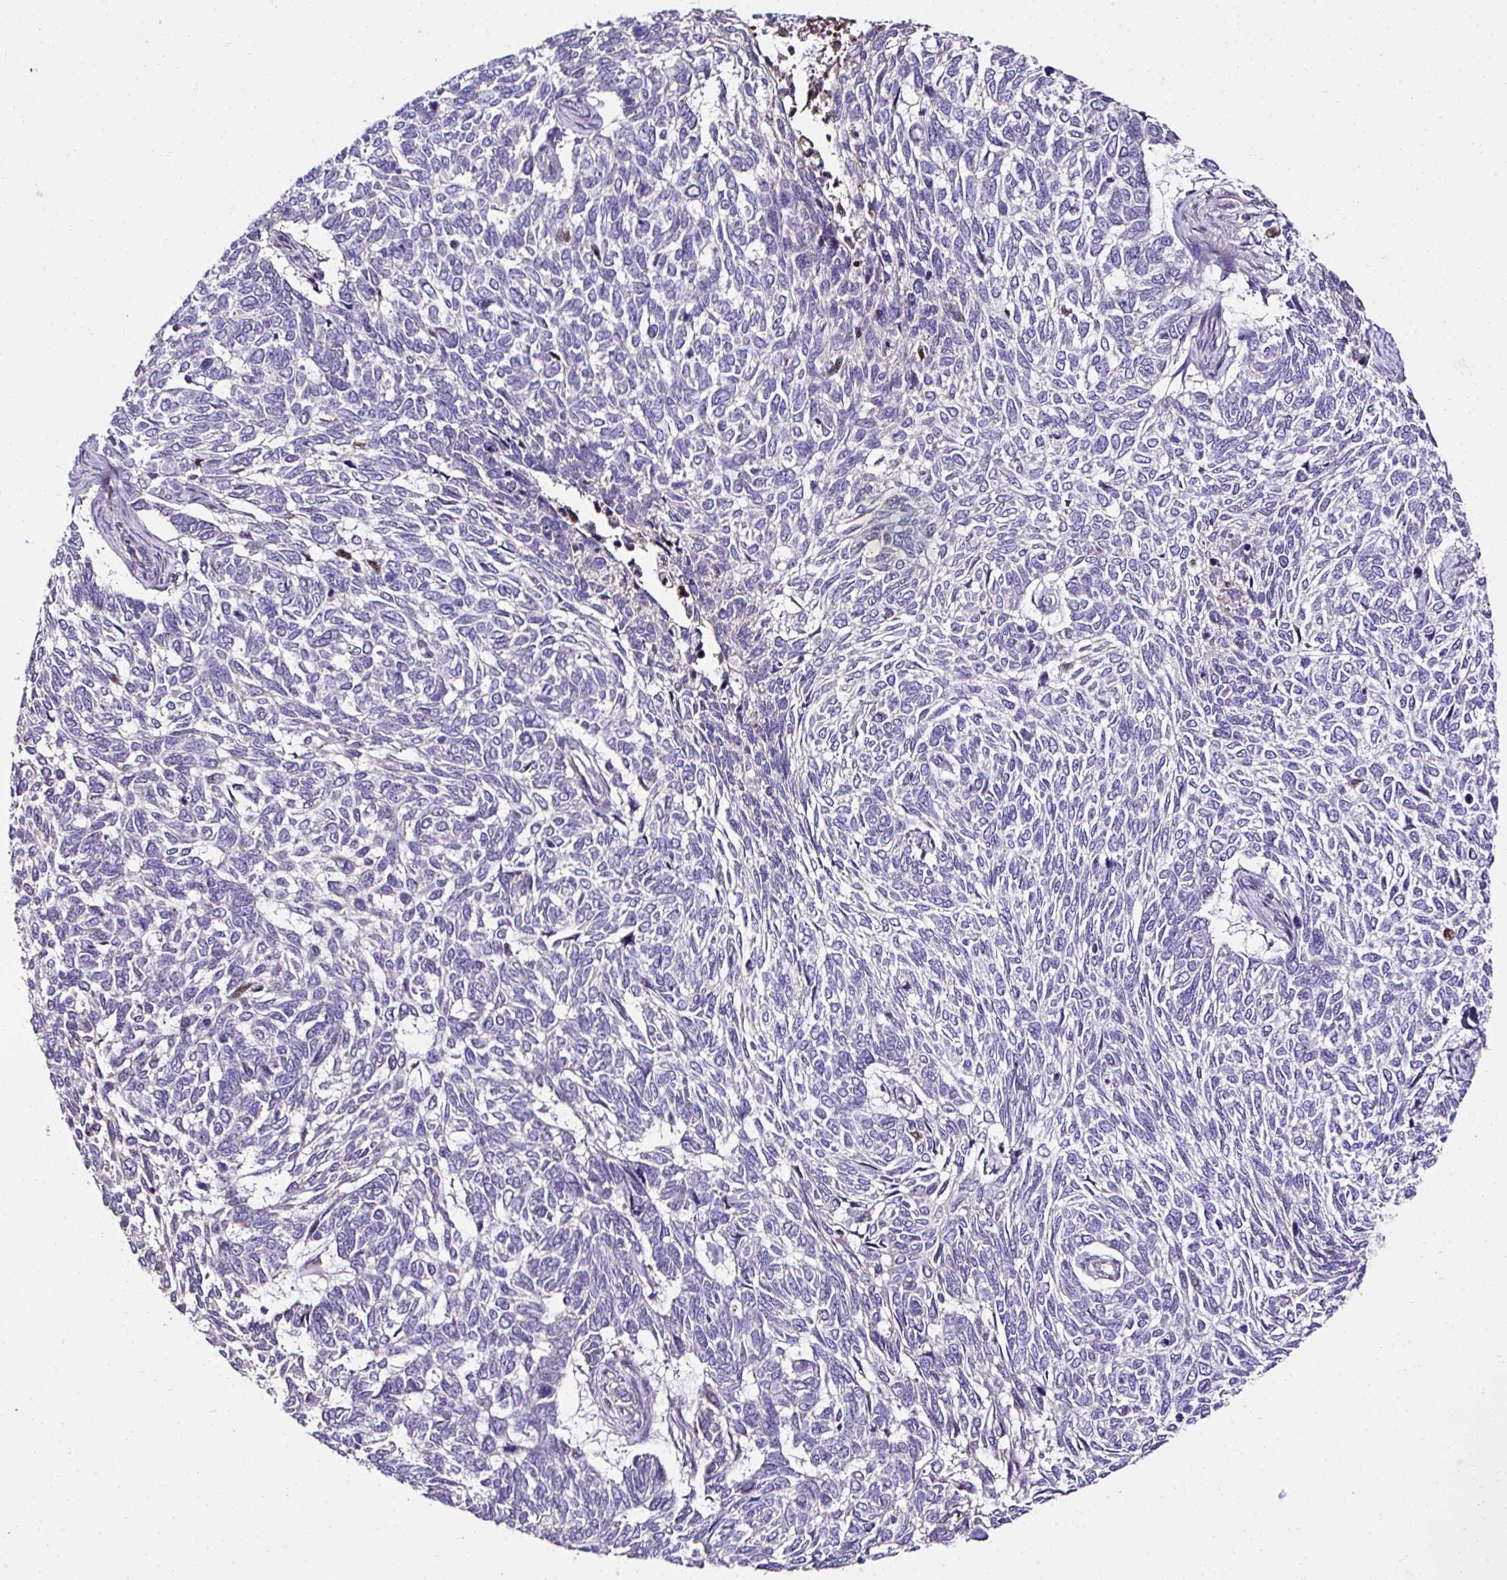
{"staining": {"intensity": "negative", "quantity": "none", "location": "none"}, "tissue": "skin cancer", "cell_type": "Tumor cells", "image_type": "cancer", "snomed": [{"axis": "morphology", "description": "Basal cell carcinoma"}, {"axis": "topography", "description": "Skin"}], "caption": "High power microscopy image of an IHC image of basal cell carcinoma (skin), revealing no significant expression in tumor cells. (DAB (3,3'-diaminobenzidine) IHC with hematoxylin counter stain).", "gene": "CCDC85C", "patient": {"sex": "female", "age": 65}}